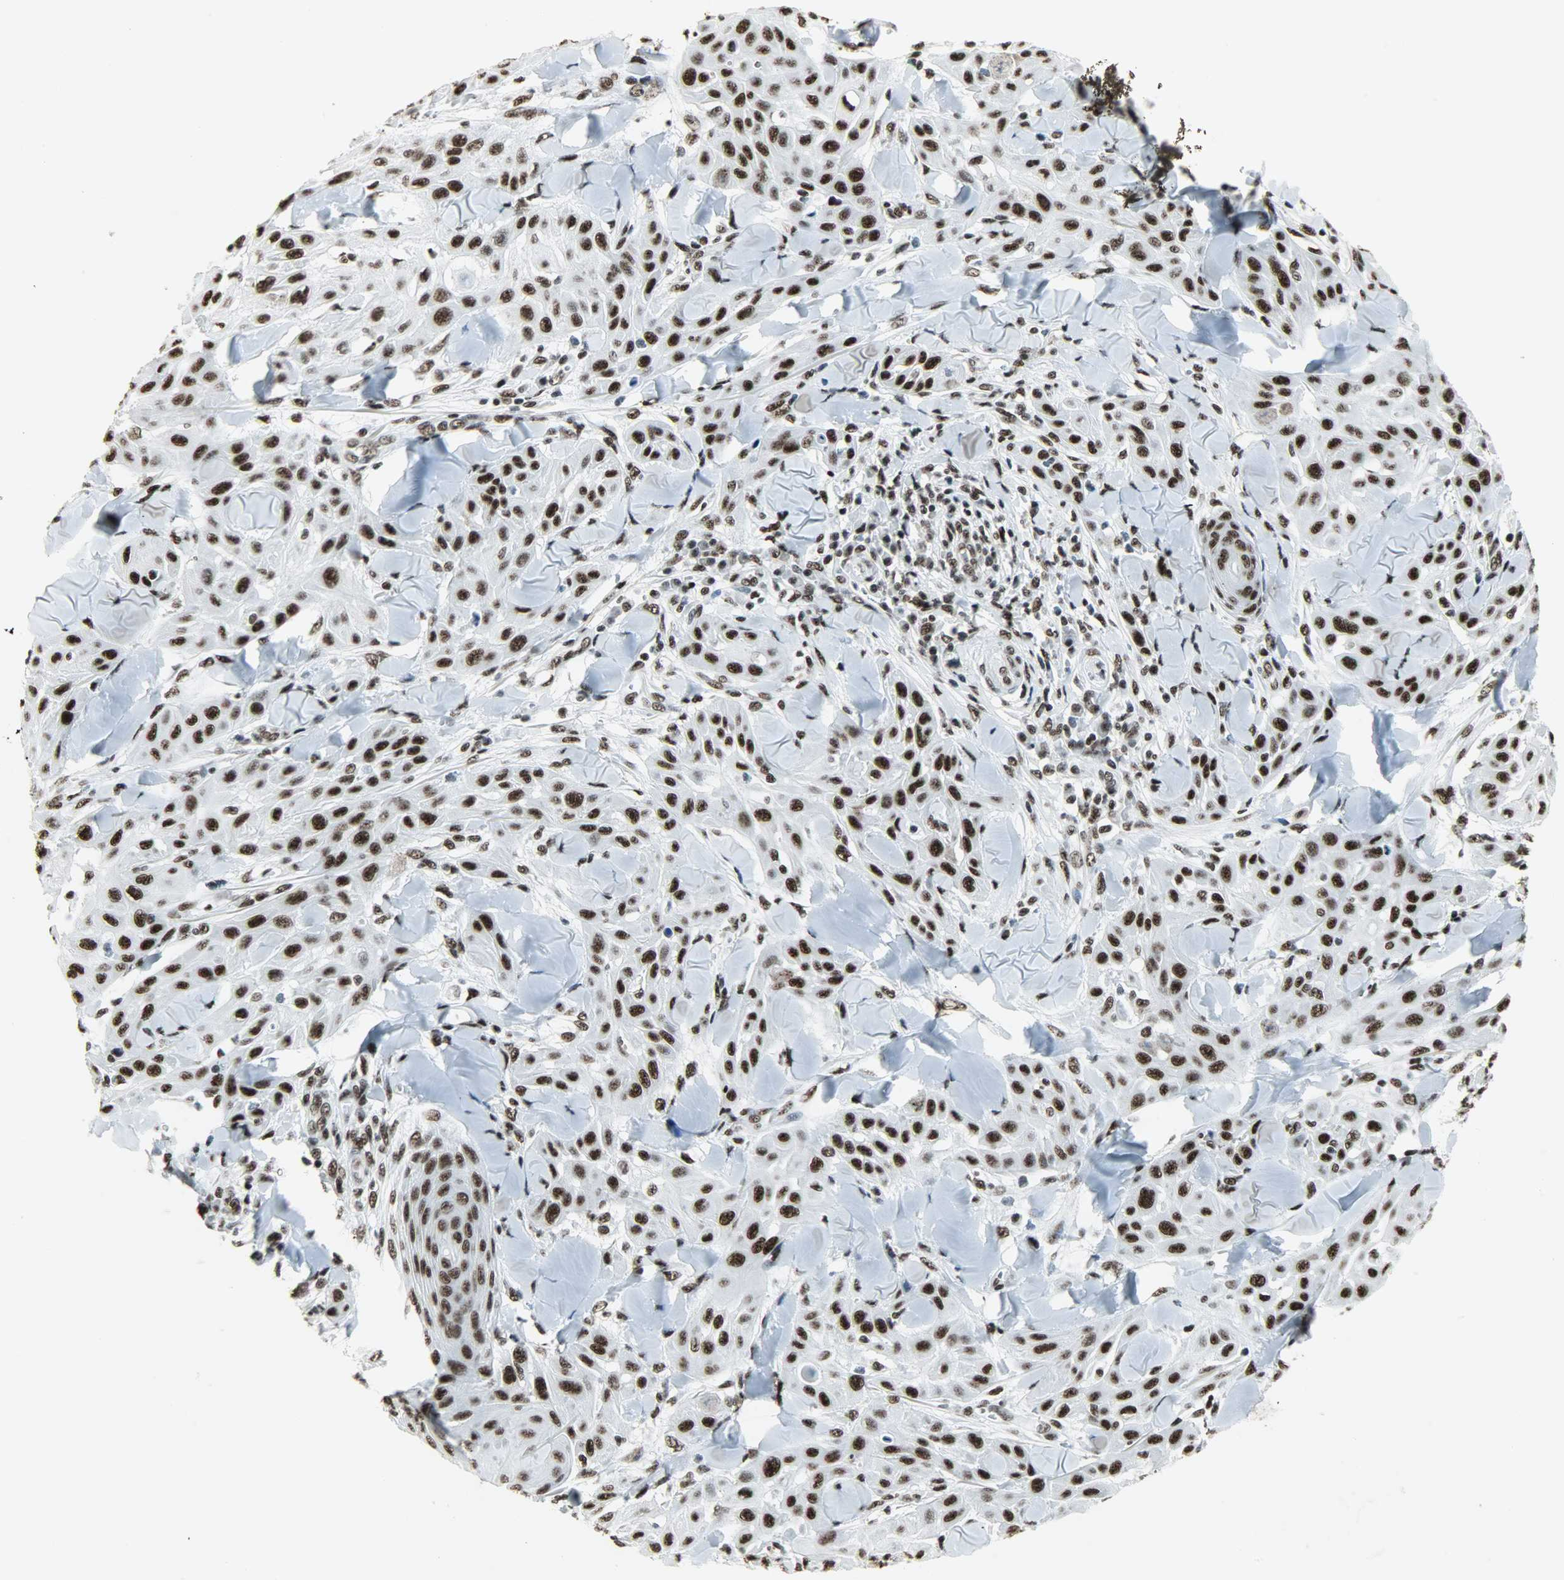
{"staining": {"intensity": "strong", "quantity": ">75%", "location": "nuclear"}, "tissue": "skin cancer", "cell_type": "Tumor cells", "image_type": "cancer", "snomed": [{"axis": "morphology", "description": "Squamous cell carcinoma, NOS"}, {"axis": "topography", "description": "Skin"}], "caption": "An IHC image of tumor tissue is shown. Protein staining in brown shows strong nuclear positivity in skin squamous cell carcinoma within tumor cells.", "gene": "SNRPA", "patient": {"sex": "male", "age": 24}}